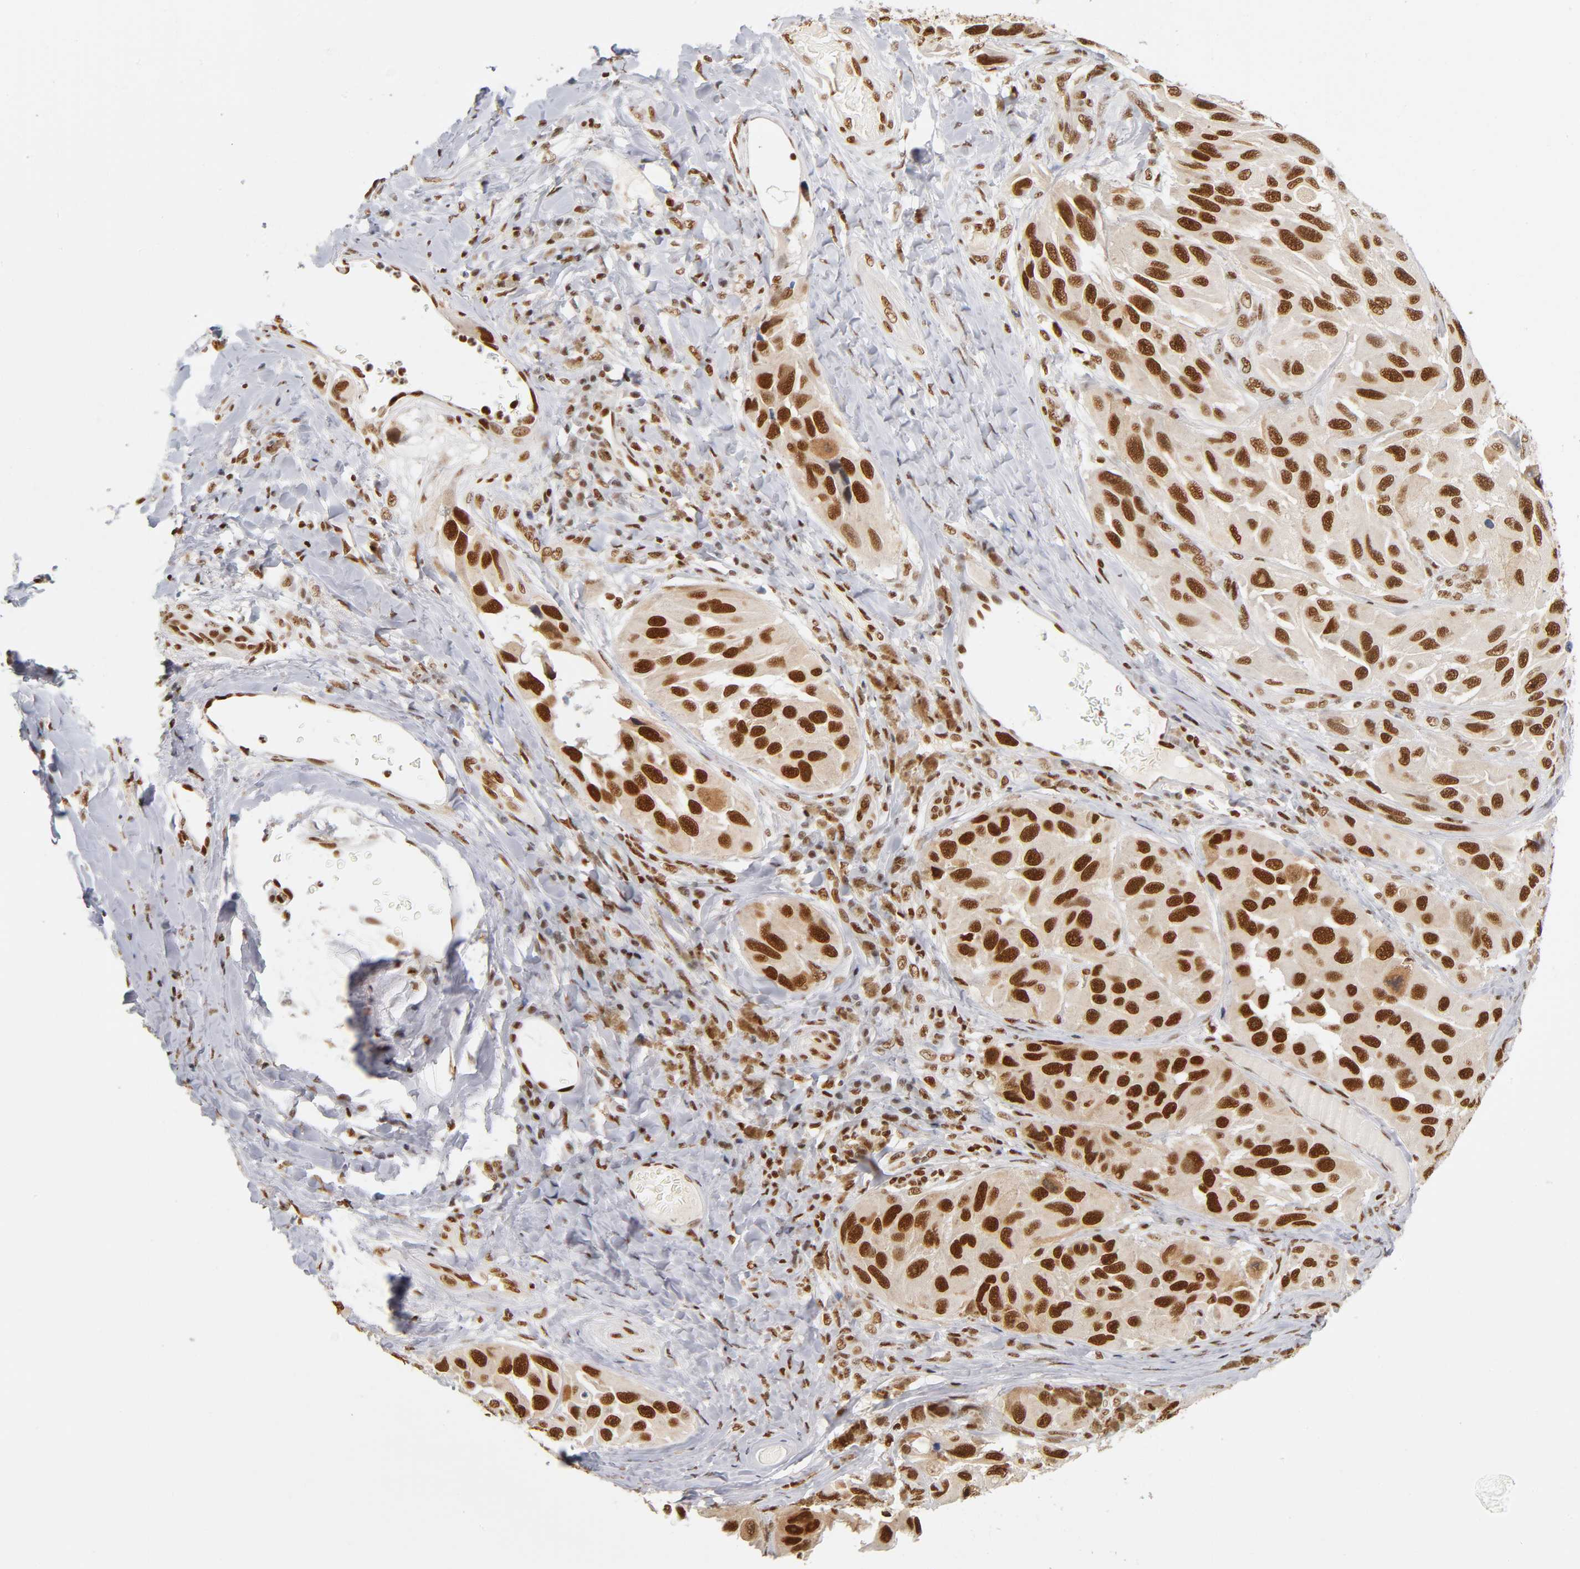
{"staining": {"intensity": "strong", "quantity": ">75%", "location": "nuclear"}, "tissue": "melanoma", "cell_type": "Tumor cells", "image_type": "cancer", "snomed": [{"axis": "morphology", "description": "Malignant melanoma, NOS"}, {"axis": "topography", "description": "Skin"}], "caption": "Brown immunohistochemical staining in human malignant melanoma demonstrates strong nuclear expression in approximately >75% of tumor cells. Nuclei are stained in blue.", "gene": "ILKAP", "patient": {"sex": "female", "age": 73}}